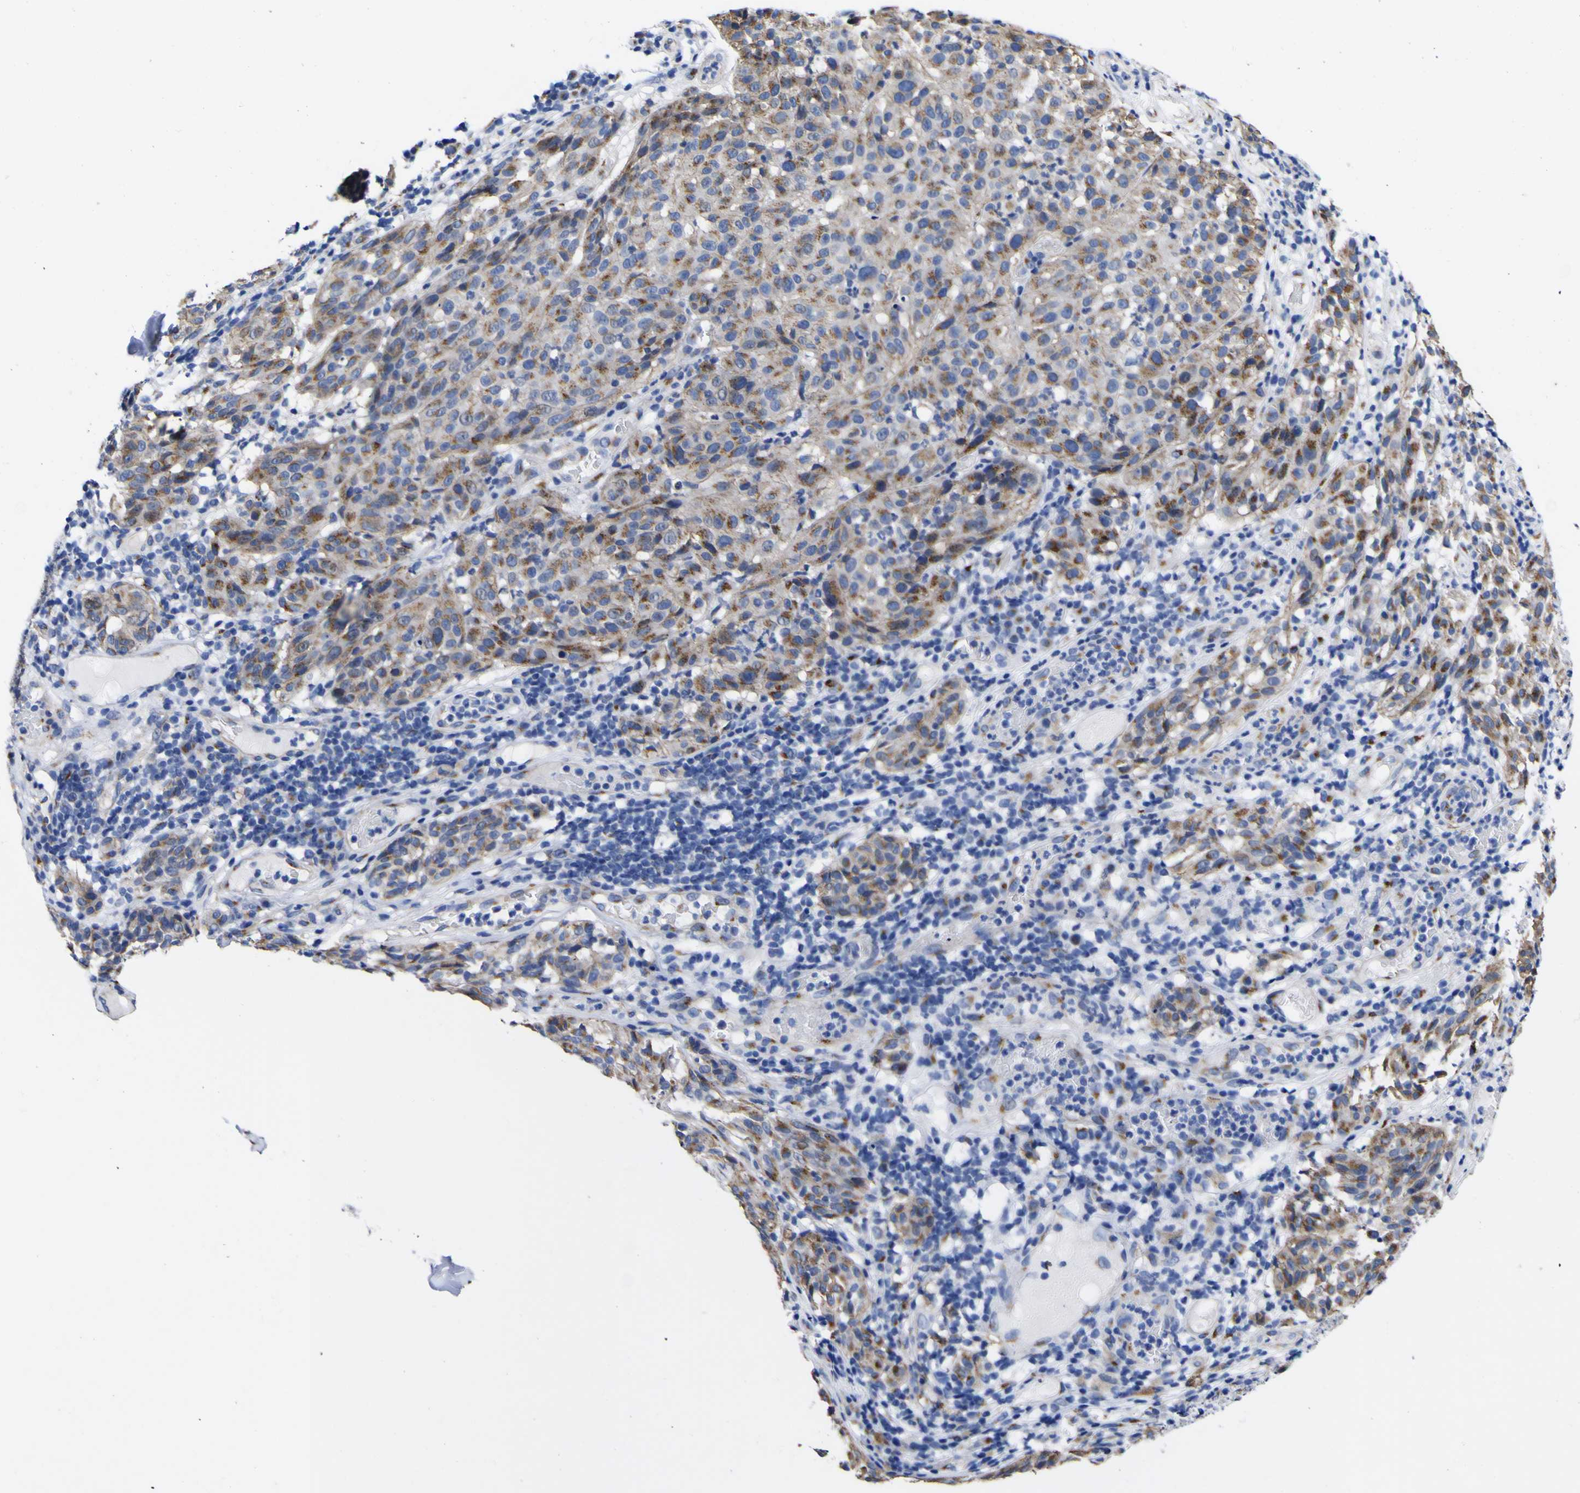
{"staining": {"intensity": "moderate", "quantity": ">75%", "location": "cytoplasmic/membranous"}, "tissue": "melanoma", "cell_type": "Tumor cells", "image_type": "cancer", "snomed": [{"axis": "morphology", "description": "Malignant melanoma, NOS"}, {"axis": "topography", "description": "Skin"}], "caption": "Immunohistochemical staining of melanoma demonstrates moderate cytoplasmic/membranous protein staining in approximately >75% of tumor cells.", "gene": "GOLM1", "patient": {"sex": "female", "age": 46}}